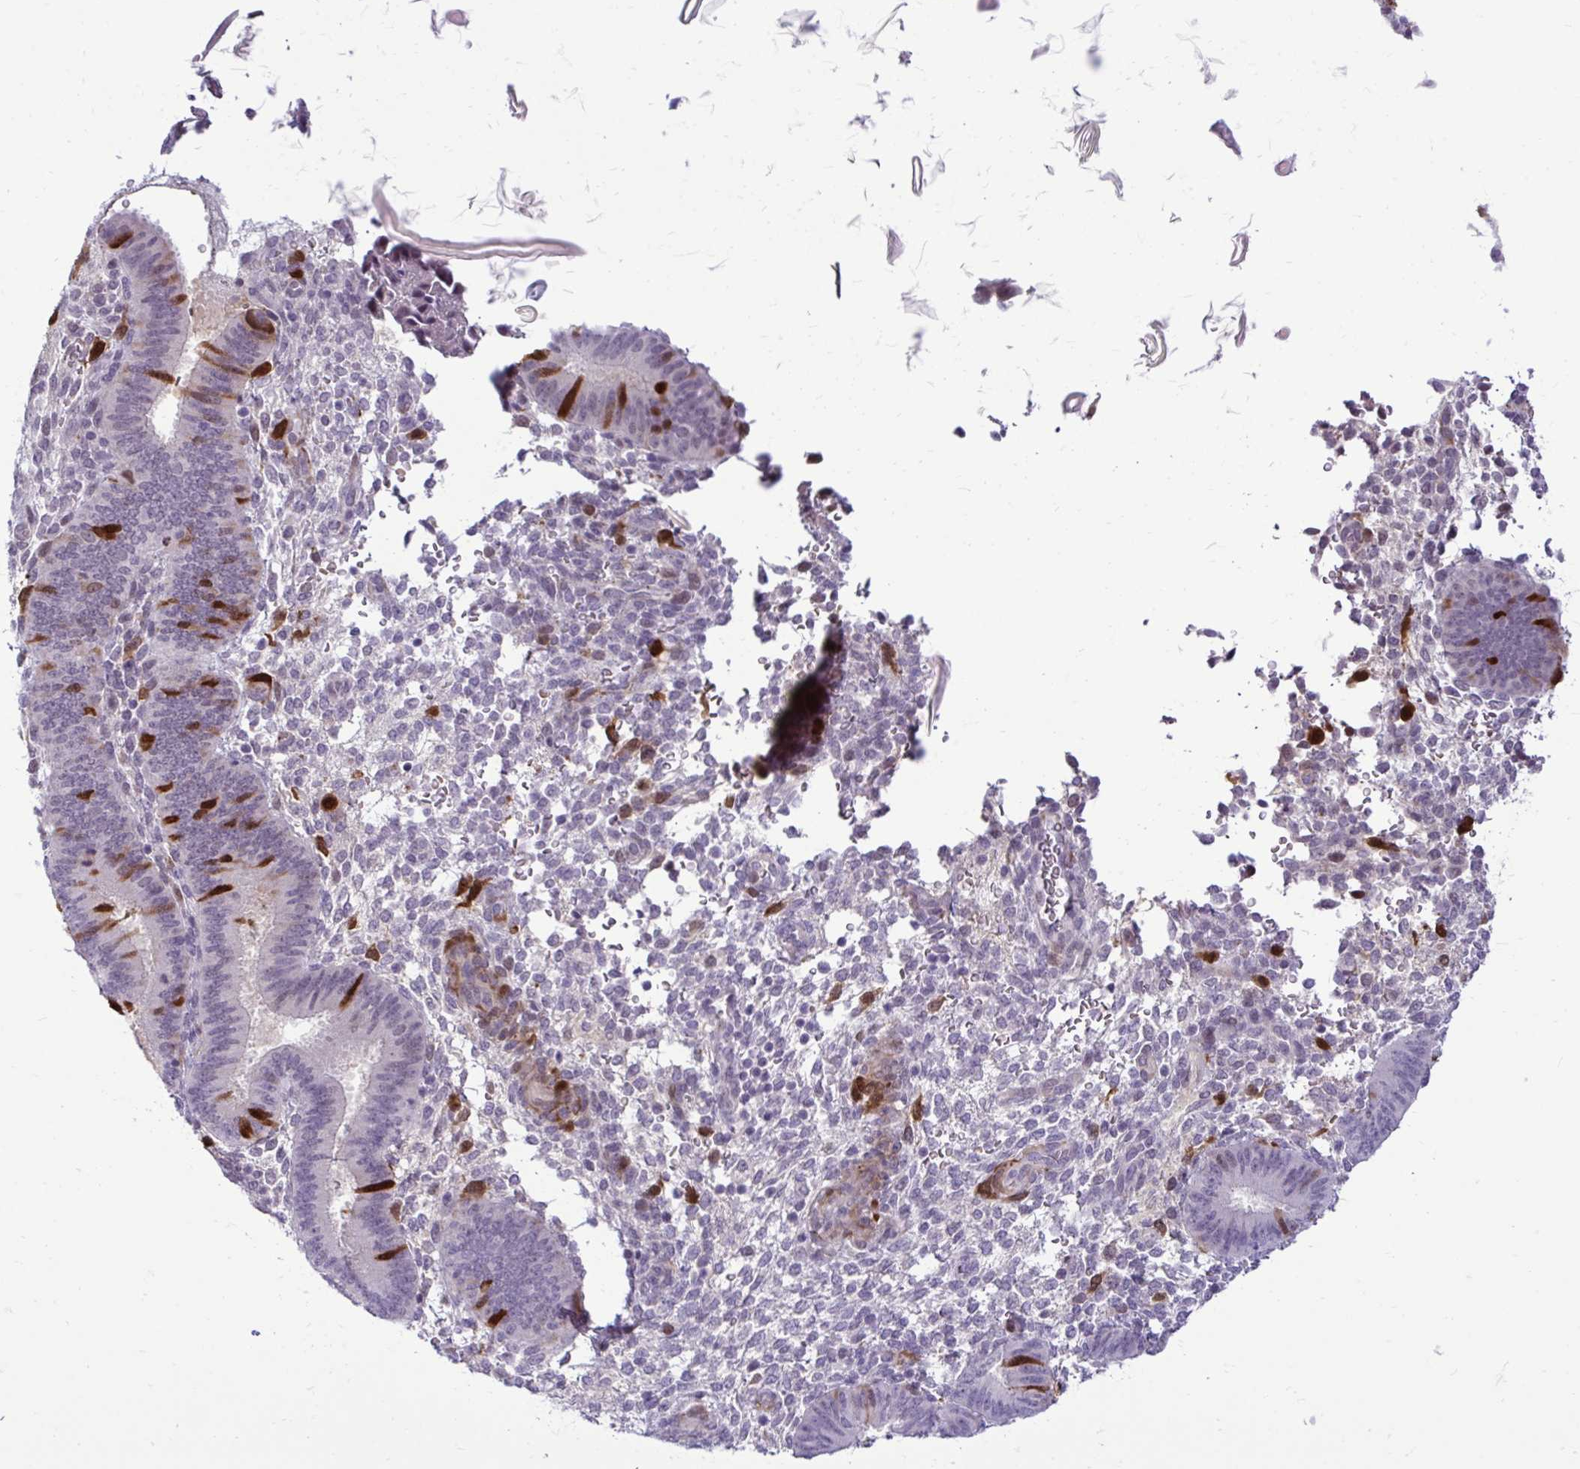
{"staining": {"intensity": "negative", "quantity": "none", "location": "none"}, "tissue": "endometrium", "cell_type": "Cells in endometrial stroma", "image_type": "normal", "snomed": [{"axis": "morphology", "description": "Normal tissue, NOS"}, {"axis": "topography", "description": "Endometrium"}], "caption": "This is an immunohistochemistry (IHC) image of benign human endometrium. There is no expression in cells in endometrial stroma.", "gene": "CDC20", "patient": {"sex": "female", "age": 39}}